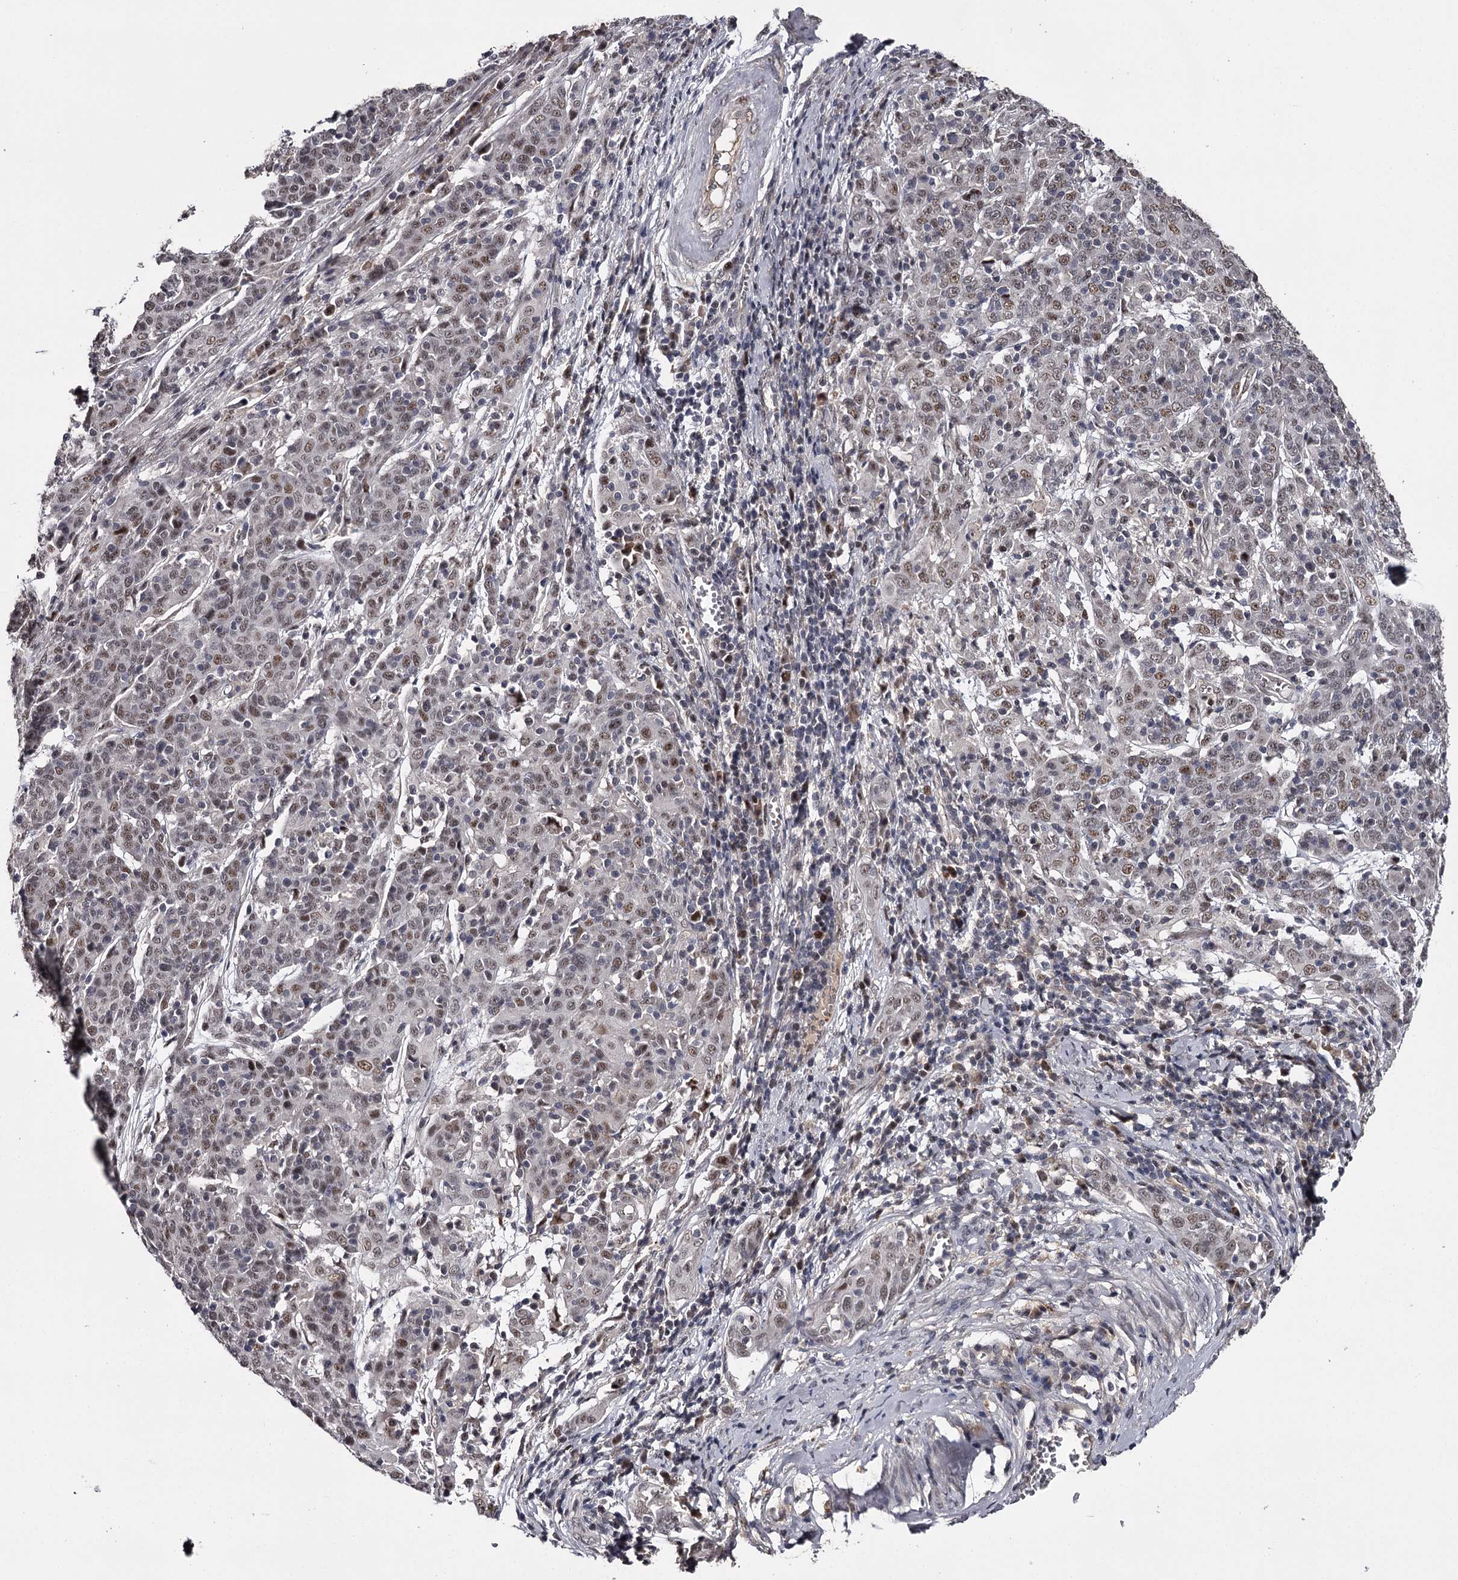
{"staining": {"intensity": "weak", "quantity": "25%-75%", "location": "nuclear"}, "tissue": "cervical cancer", "cell_type": "Tumor cells", "image_type": "cancer", "snomed": [{"axis": "morphology", "description": "Squamous cell carcinoma, NOS"}, {"axis": "topography", "description": "Cervix"}], "caption": "Protein staining demonstrates weak nuclear positivity in about 25%-75% of tumor cells in cervical squamous cell carcinoma.", "gene": "RNF44", "patient": {"sex": "female", "age": 67}}